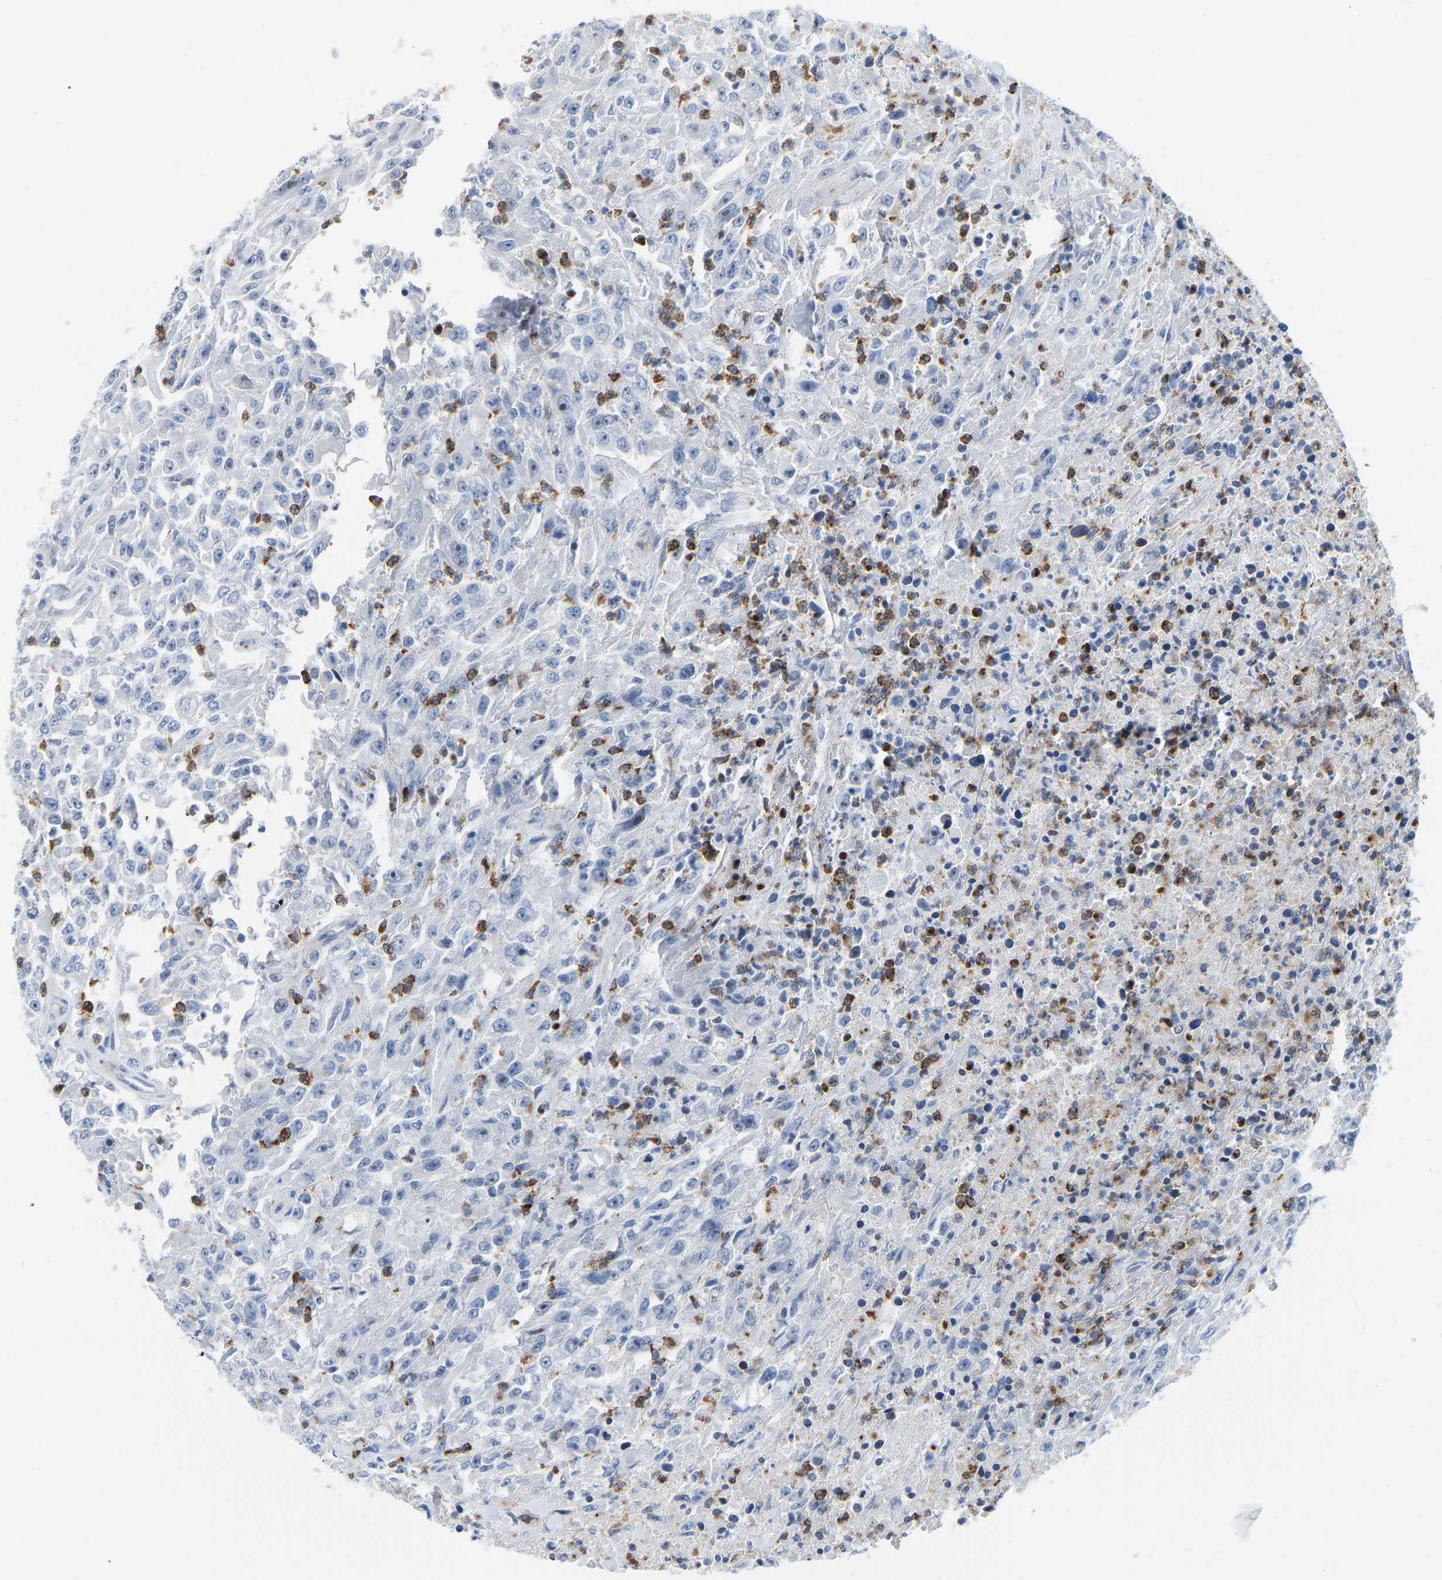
{"staining": {"intensity": "moderate", "quantity": "<25%", "location": "nuclear"}, "tissue": "urothelial cancer", "cell_type": "Tumor cells", "image_type": "cancer", "snomed": [{"axis": "morphology", "description": "Urothelial carcinoma, High grade"}, {"axis": "topography", "description": "Urinary bladder"}], "caption": "IHC of urothelial cancer displays low levels of moderate nuclear staining in about <25% of tumor cells.", "gene": "HDAC5", "patient": {"sex": "male", "age": 46}}